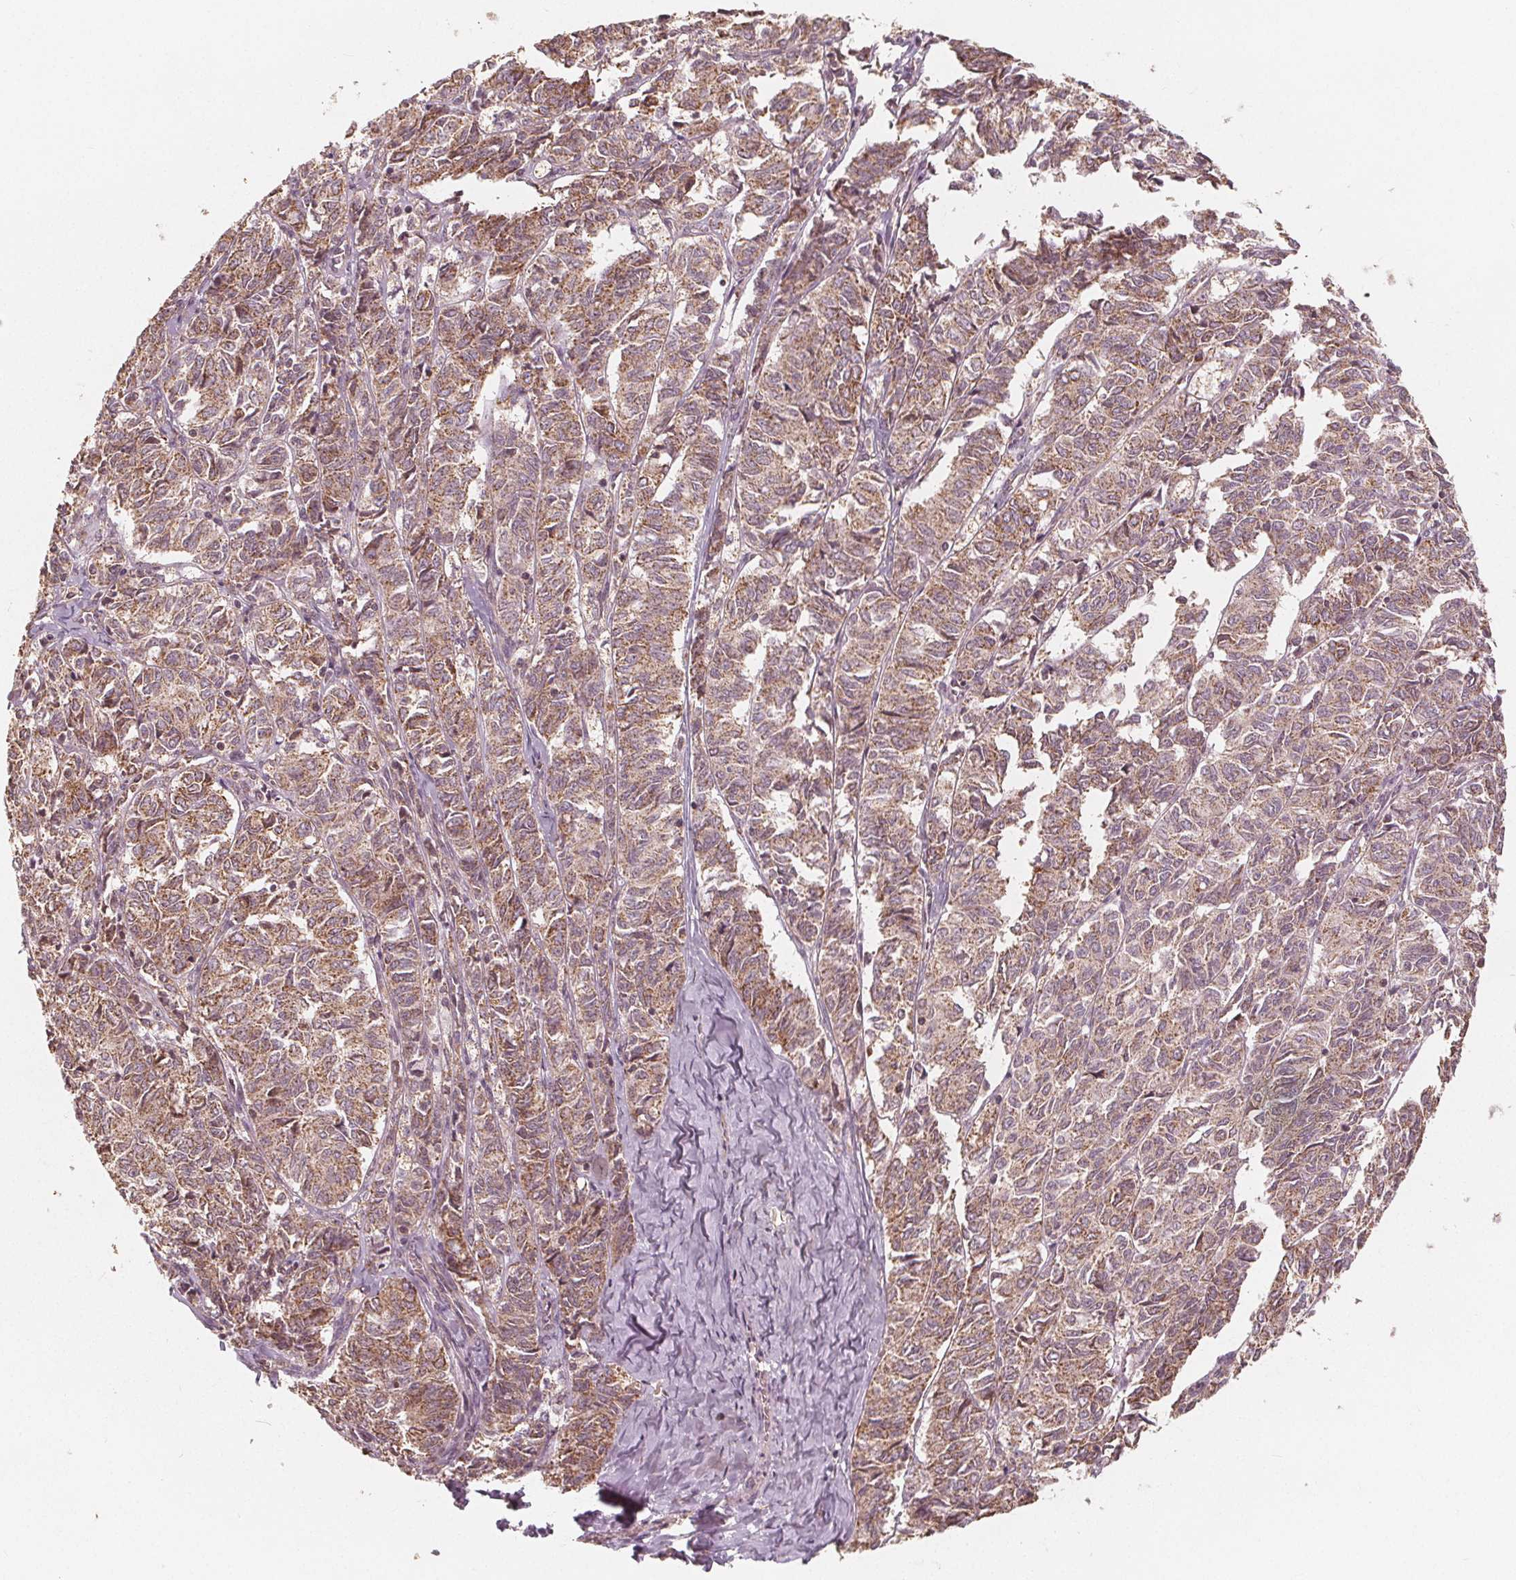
{"staining": {"intensity": "moderate", "quantity": ">75%", "location": "cytoplasmic/membranous"}, "tissue": "ovarian cancer", "cell_type": "Tumor cells", "image_type": "cancer", "snomed": [{"axis": "morphology", "description": "Carcinoma, endometroid"}, {"axis": "topography", "description": "Ovary"}], "caption": "Immunohistochemical staining of human ovarian cancer (endometroid carcinoma) exhibits moderate cytoplasmic/membranous protein positivity in approximately >75% of tumor cells.", "gene": "PEX26", "patient": {"sex": "female", "age": 80}}